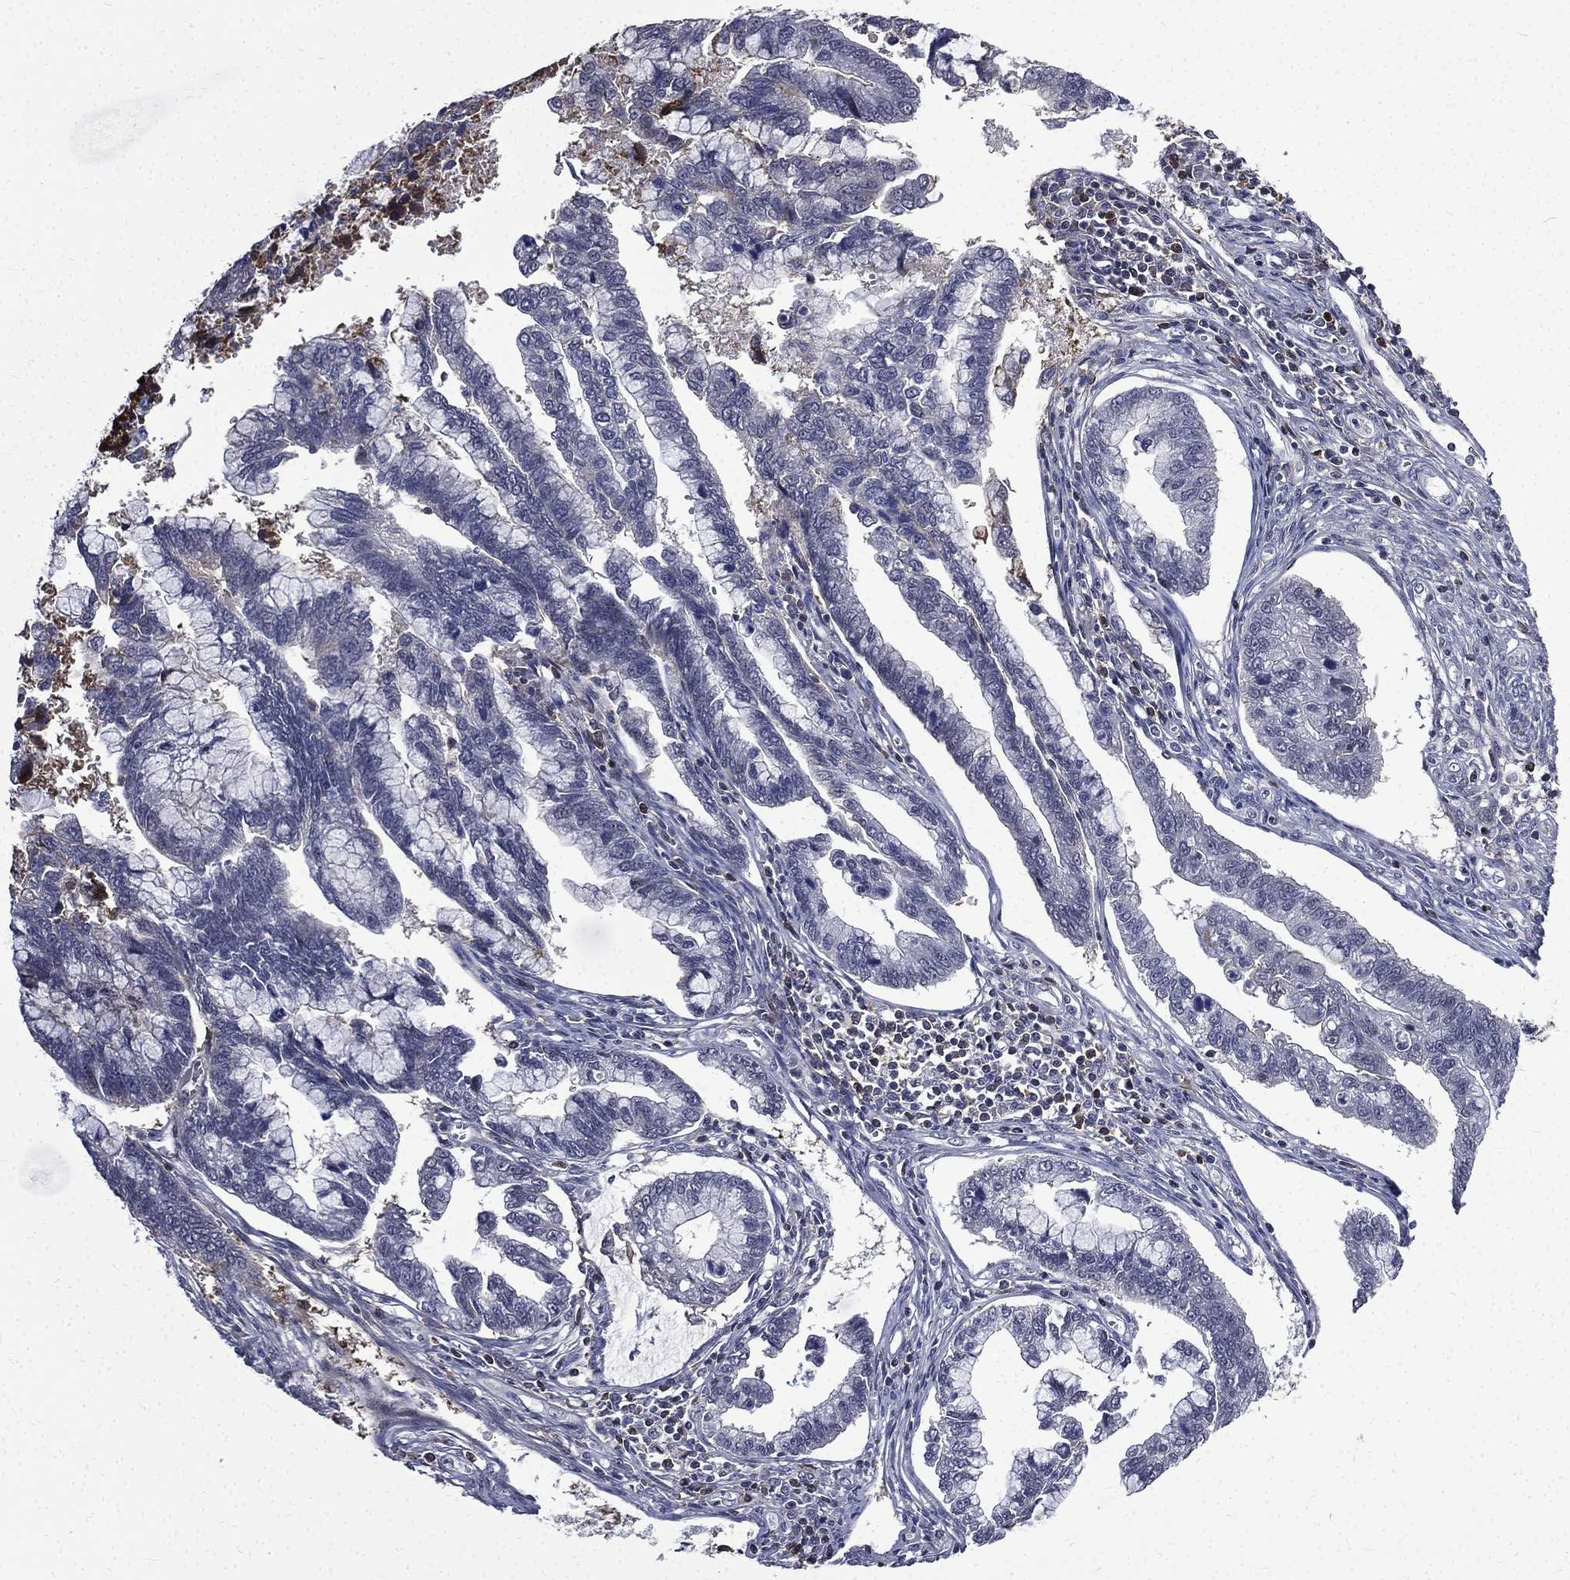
{"staining": {"intensity": "negative", "quantity": "none", "location": "none"}, "tissue": "cervical cancer", "cell_type": "Tumor cells", "image_type": "cancer", "snomed": [{"axis": "morphology", "description": "Adenocarcinoma, NOS"}, {"axis": "topography", "description": "Cervix"}], "caption": "Human adenocarcinoma (cervical) stained for a protein using immunohistochemistry exhibits no staining in tumor cells.", "gene": "FGG", "patient": {"sex": "female", "age": 44}}